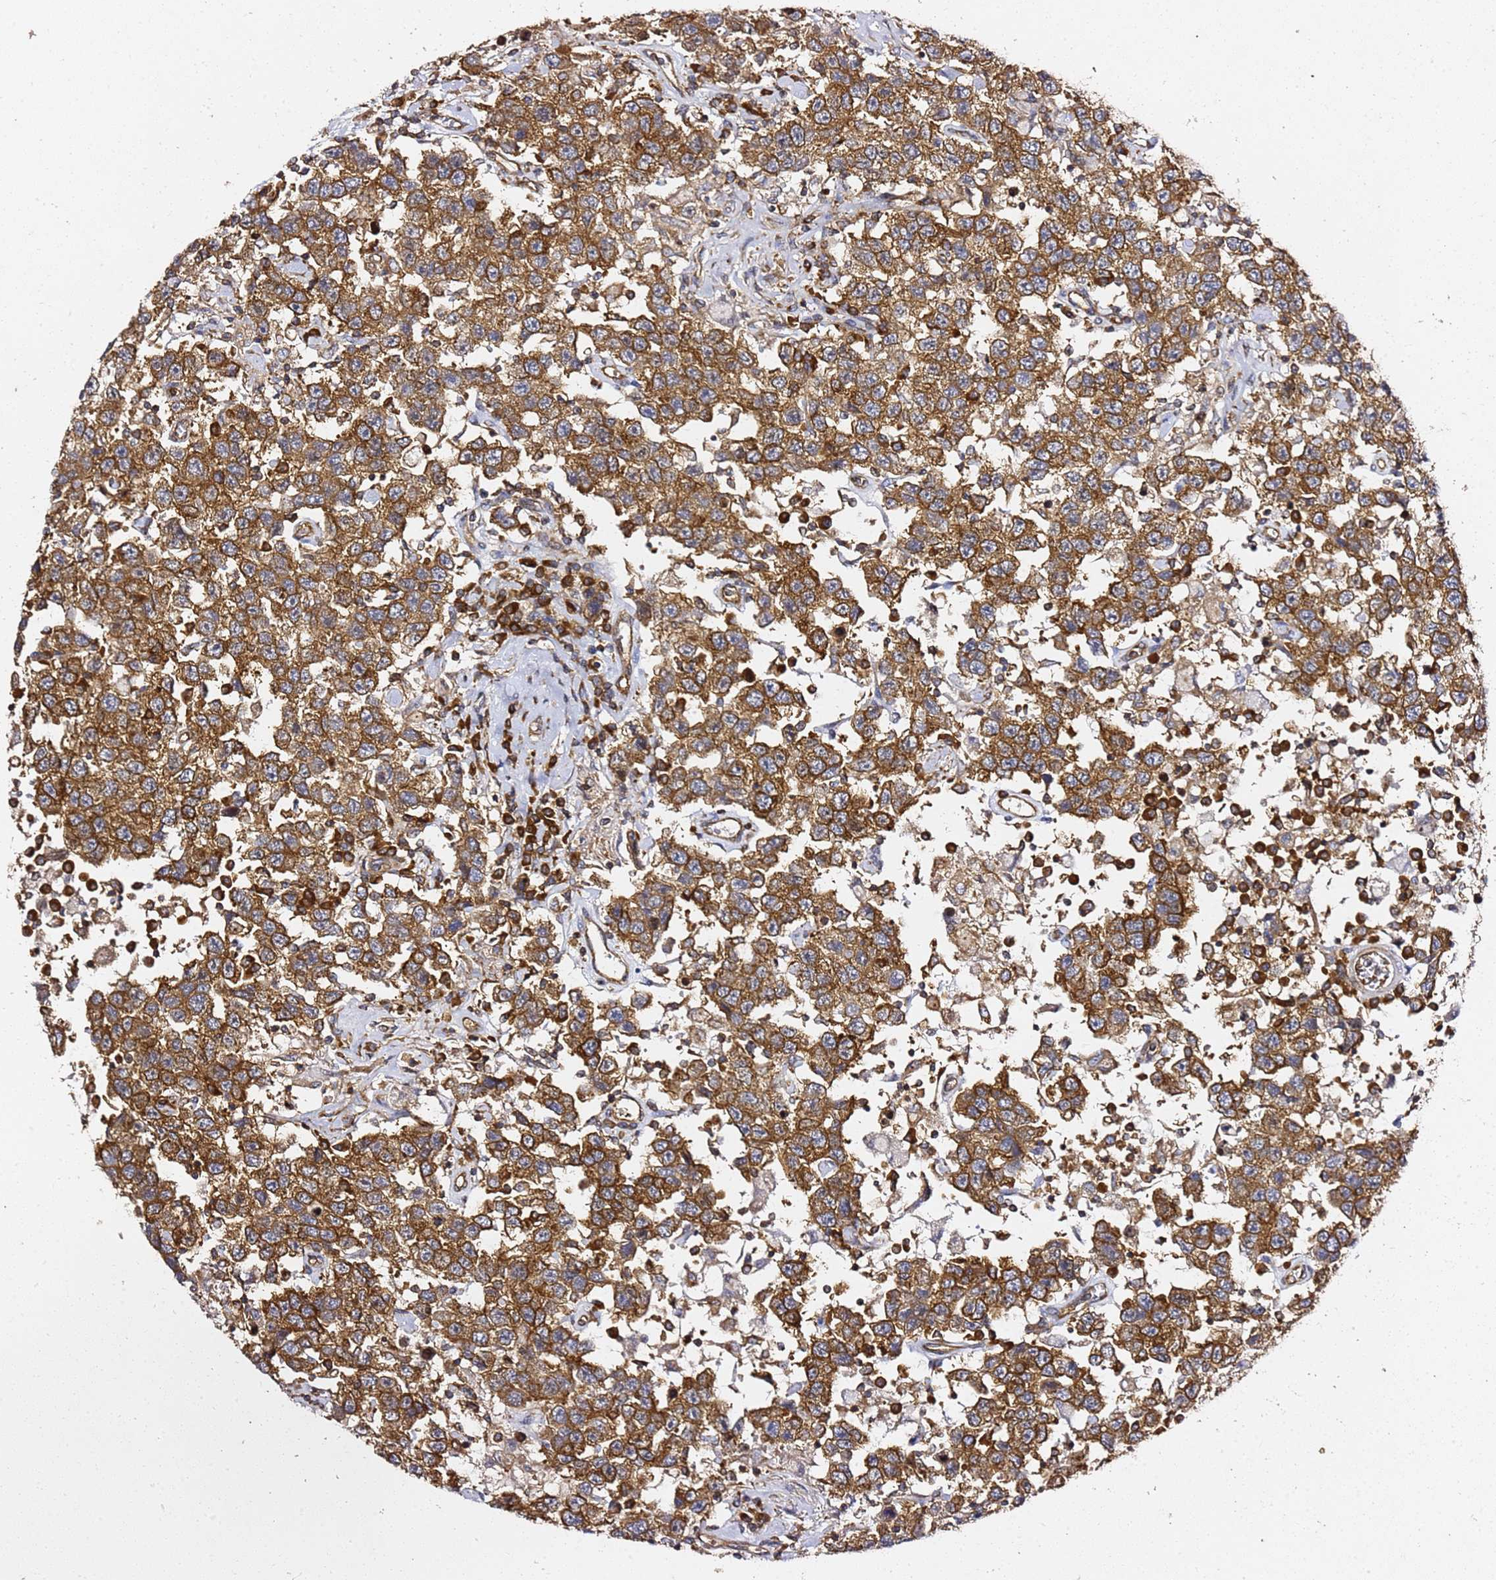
{"staining": {"intensity": "strong", "quantity": ">75%", "location": "cytoplasmic/membranous"}, "tissue": "testis cancer", "cell_type": "Tumor cells", "image_type": "cancer", "snomed": [{"axis": "morphology", "description": "Seminoma, NOS"}, {"axis": "topography", "description": "Testis"}], "caption": "This image exhibits testis seminoma stained with immunohistochemistry (IHC) to label a protein in brown. The cytoplasmic/membranous of tumor cells show strong positivity for the protein. Nuclei are counter-stained blue.", "gene": "TPST1", "patient": {"sex": "male", "age": 41}}